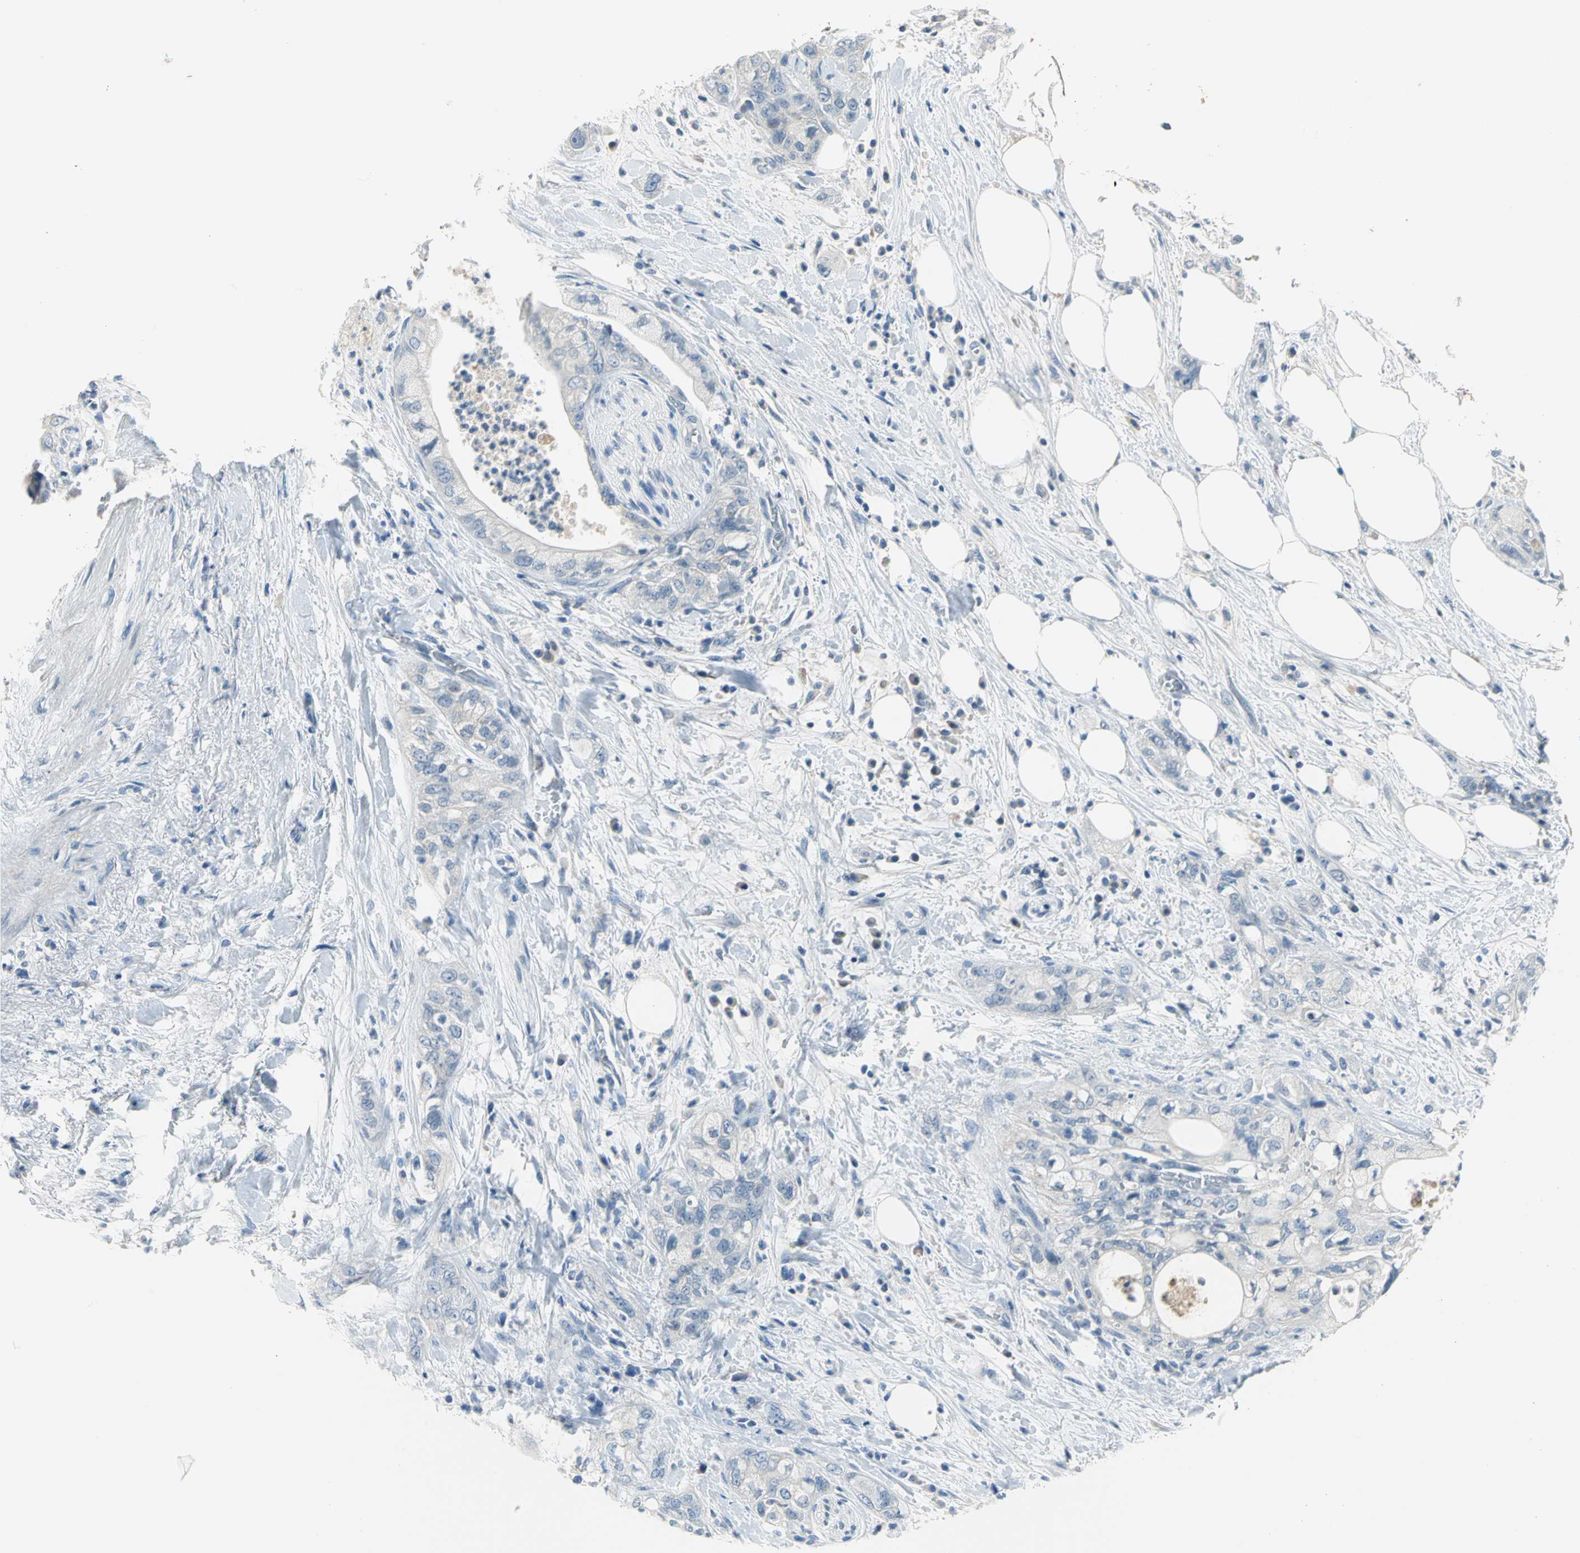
{"staining": {"intensity": "negative", "quantity": "none", "location": "none"}, "tissue": "pancreatic cancer", "cell_type": "Tumor cells", "image_type": "cancer", "snomed": [{"axis": "morphology", "description": "Adenocarcinoma, NOS"}, {"axis": "topography", "description": "Pancreas"}], "caption": "This is an immunohistochemistry photomicrograph of human pancreatic adenocarcinoma. There is no expression in tumor cells.", "gene": "ZIC1", "patient": {"sex": "male", "age": 70}}